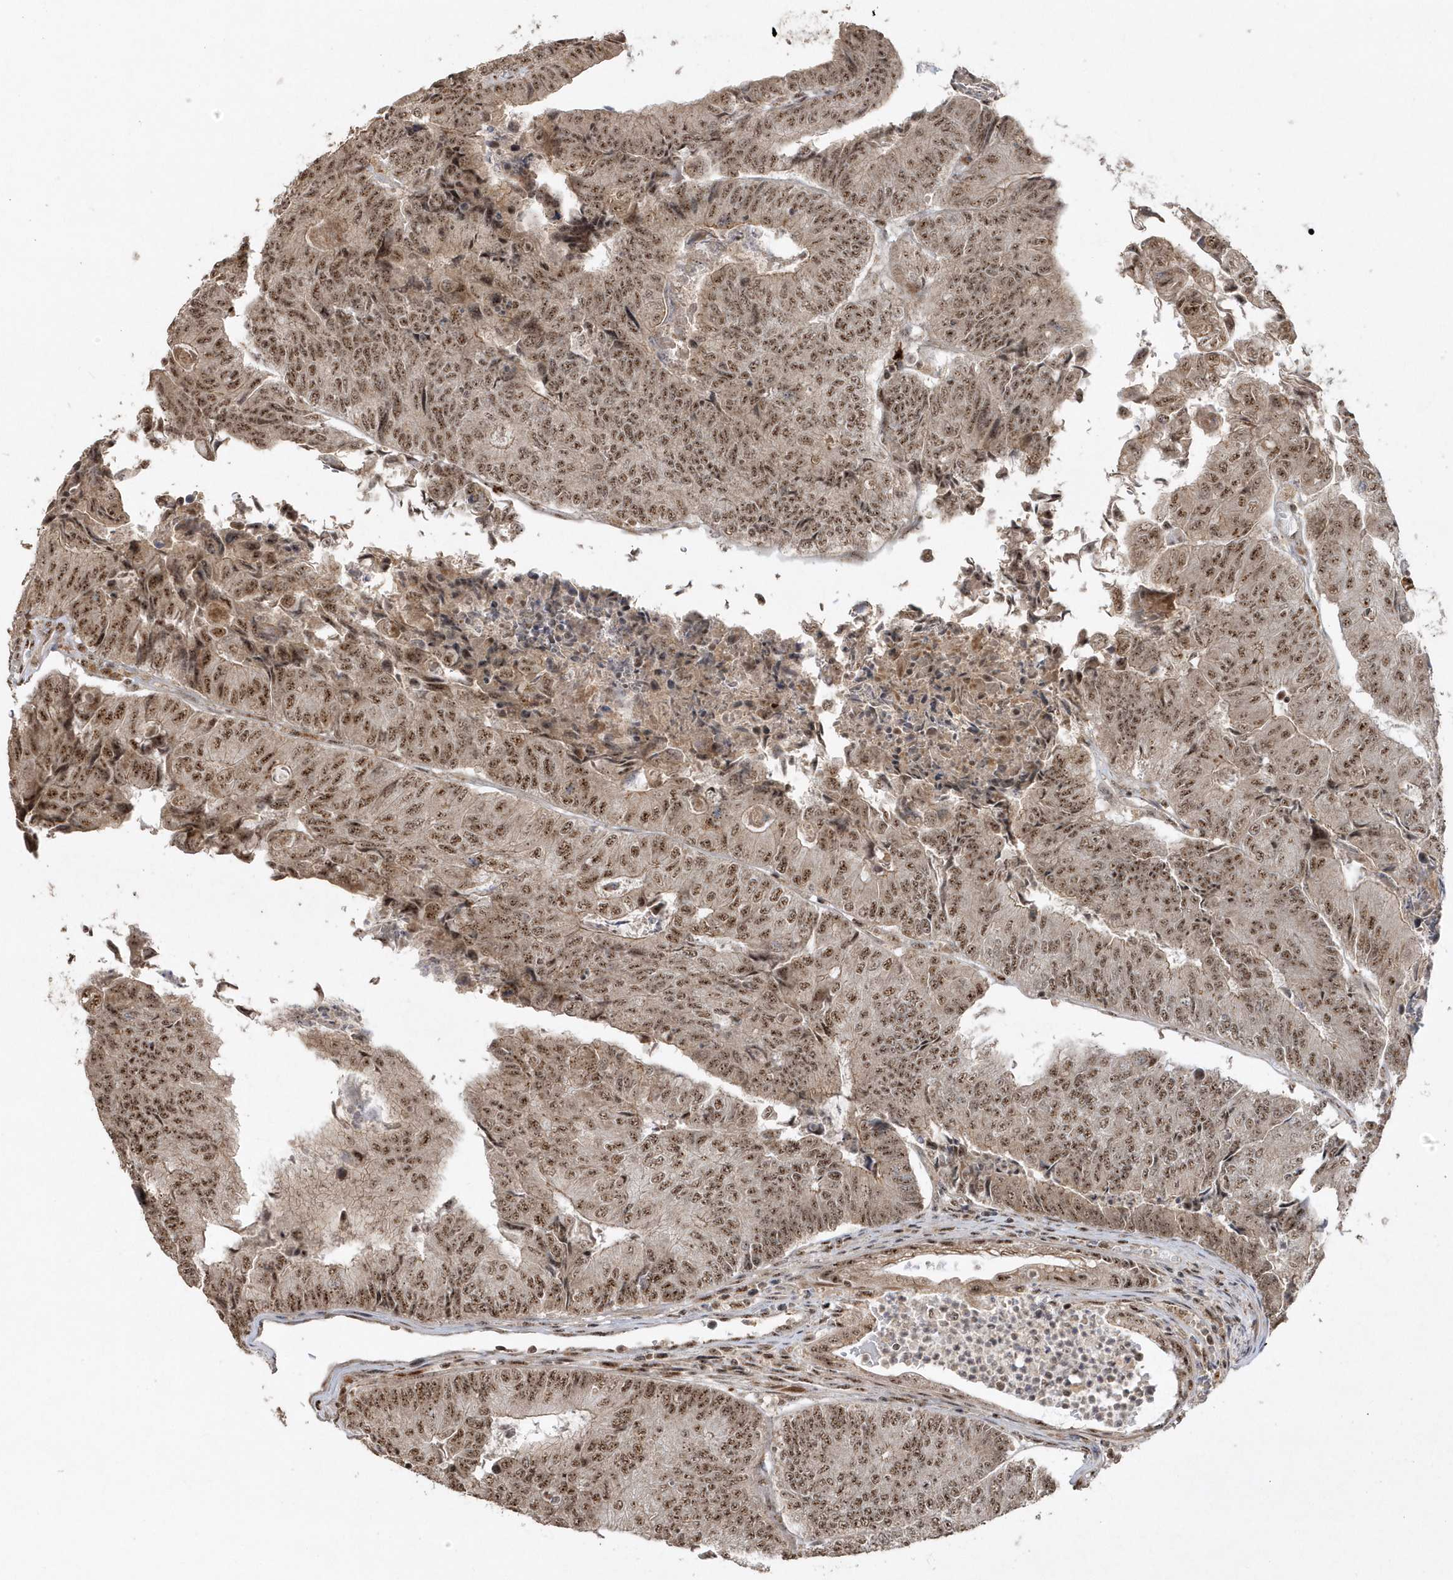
{"staining": {"intensity": "strong", "quantity": ">75%", "location": "nuclear"}, "tissue": "colorectal cancer", "cell_type": "Tumor cells", "image_type": "cancer", "snomed": [{"axis": "morphology", "description": "Adenocarcinoma, NOS"}, {"axis": "topography", "description": "Colon"}], "caption": "Tumor cells demonstrate high levels of strong nuclear staining in about >75% of cells in human adenocarcinoma (colorectal).", "gene": "POLR3B", "patient": {"sex": "female", "age": 67}}